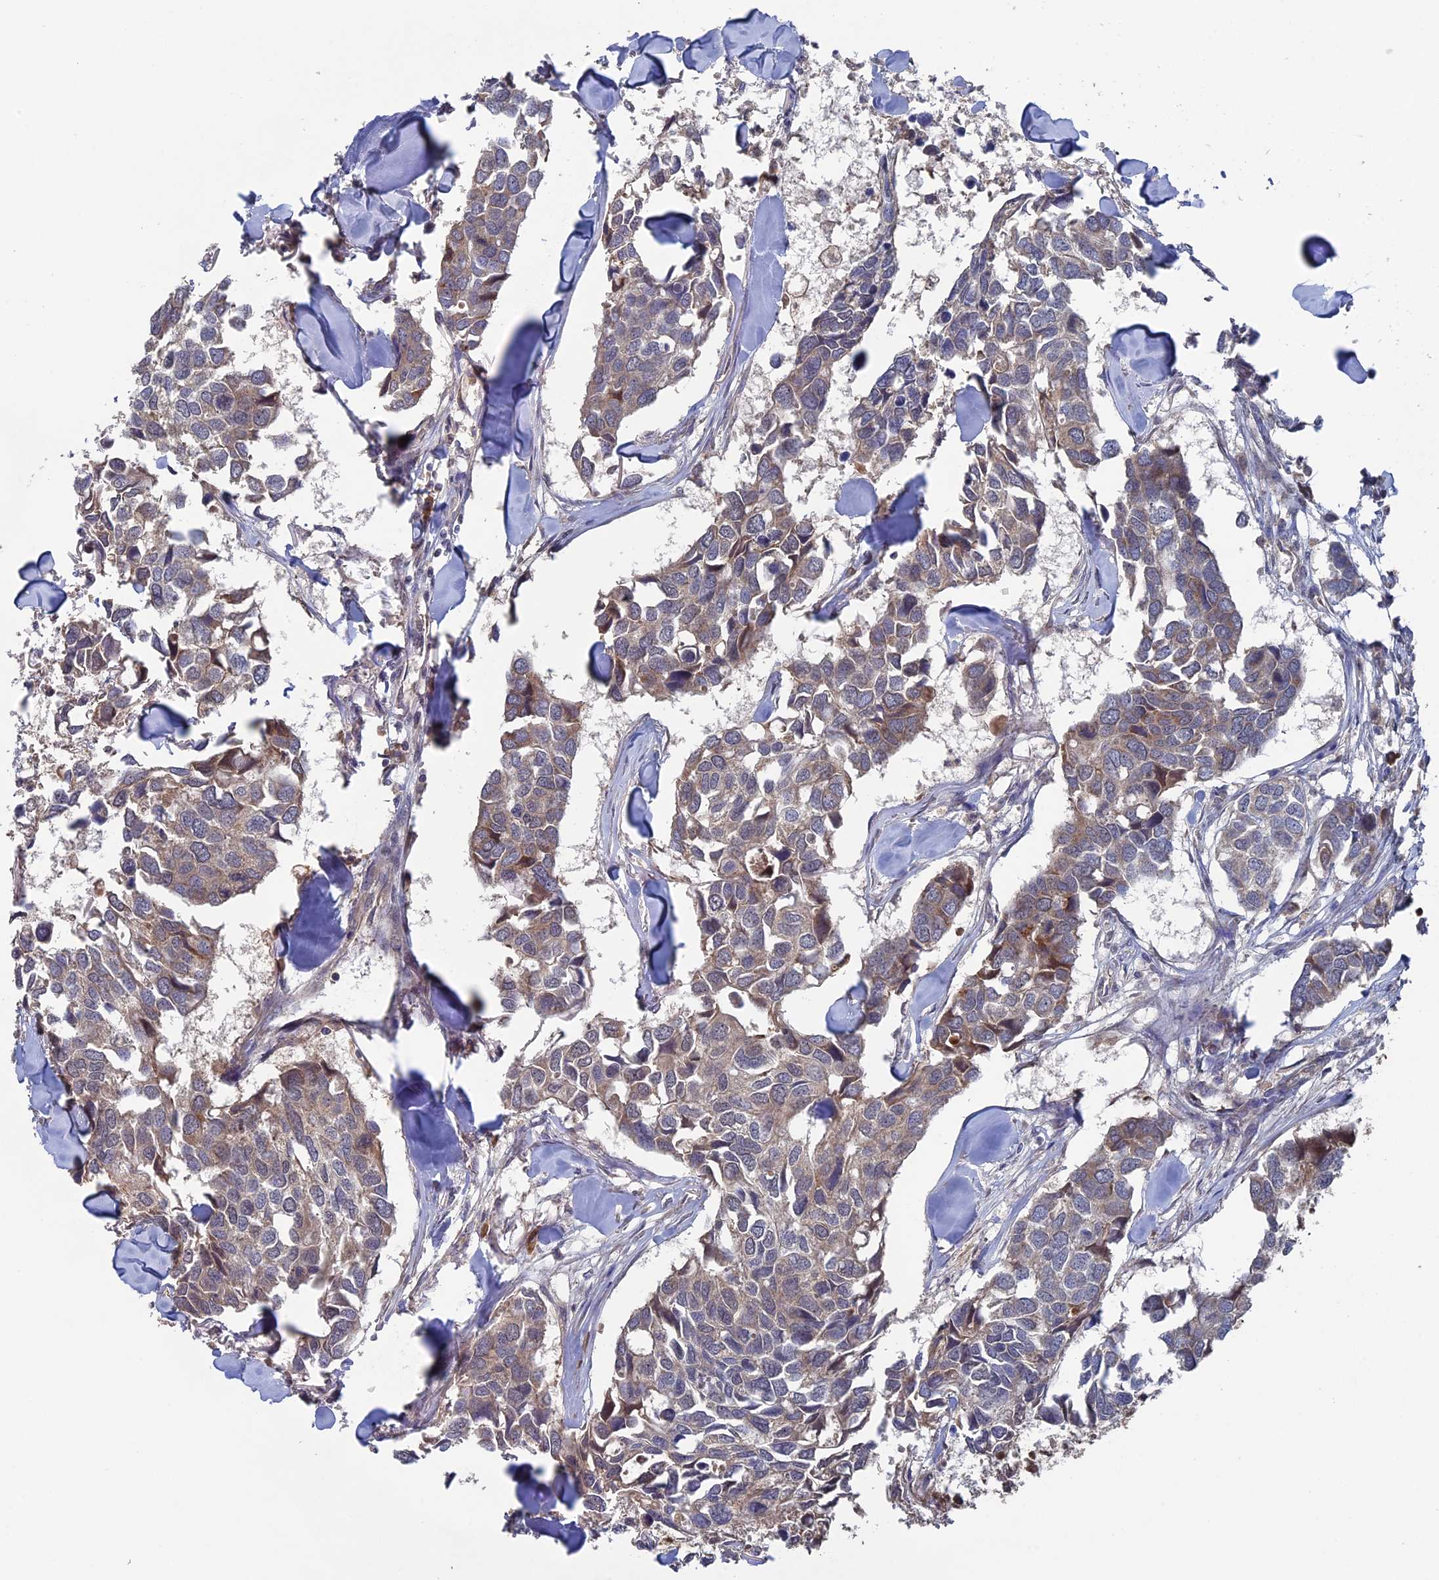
{"staining": {"intensity": "weak", "quantity": ">75%", "location": "cytoplasmic/membranous"}, "tissue": "breast cancer", "cell_type": "Tumor cells", "image_type": "cancer", "snomed": [{"axis": "morphology", "description": "Duct carcinoma"}, {"axis": "topography", "description": "Breast"}], "caption": "Protein expression analysis of breast intraductal carcinoma displays weak cytoplasmic/membranous positivity in approximately >75% of tumor cells. (Brightfield microscopy of DAB IHC at high magnification).", "gene": "RAB15", "patient": {"sex": "female", "age": 83}}